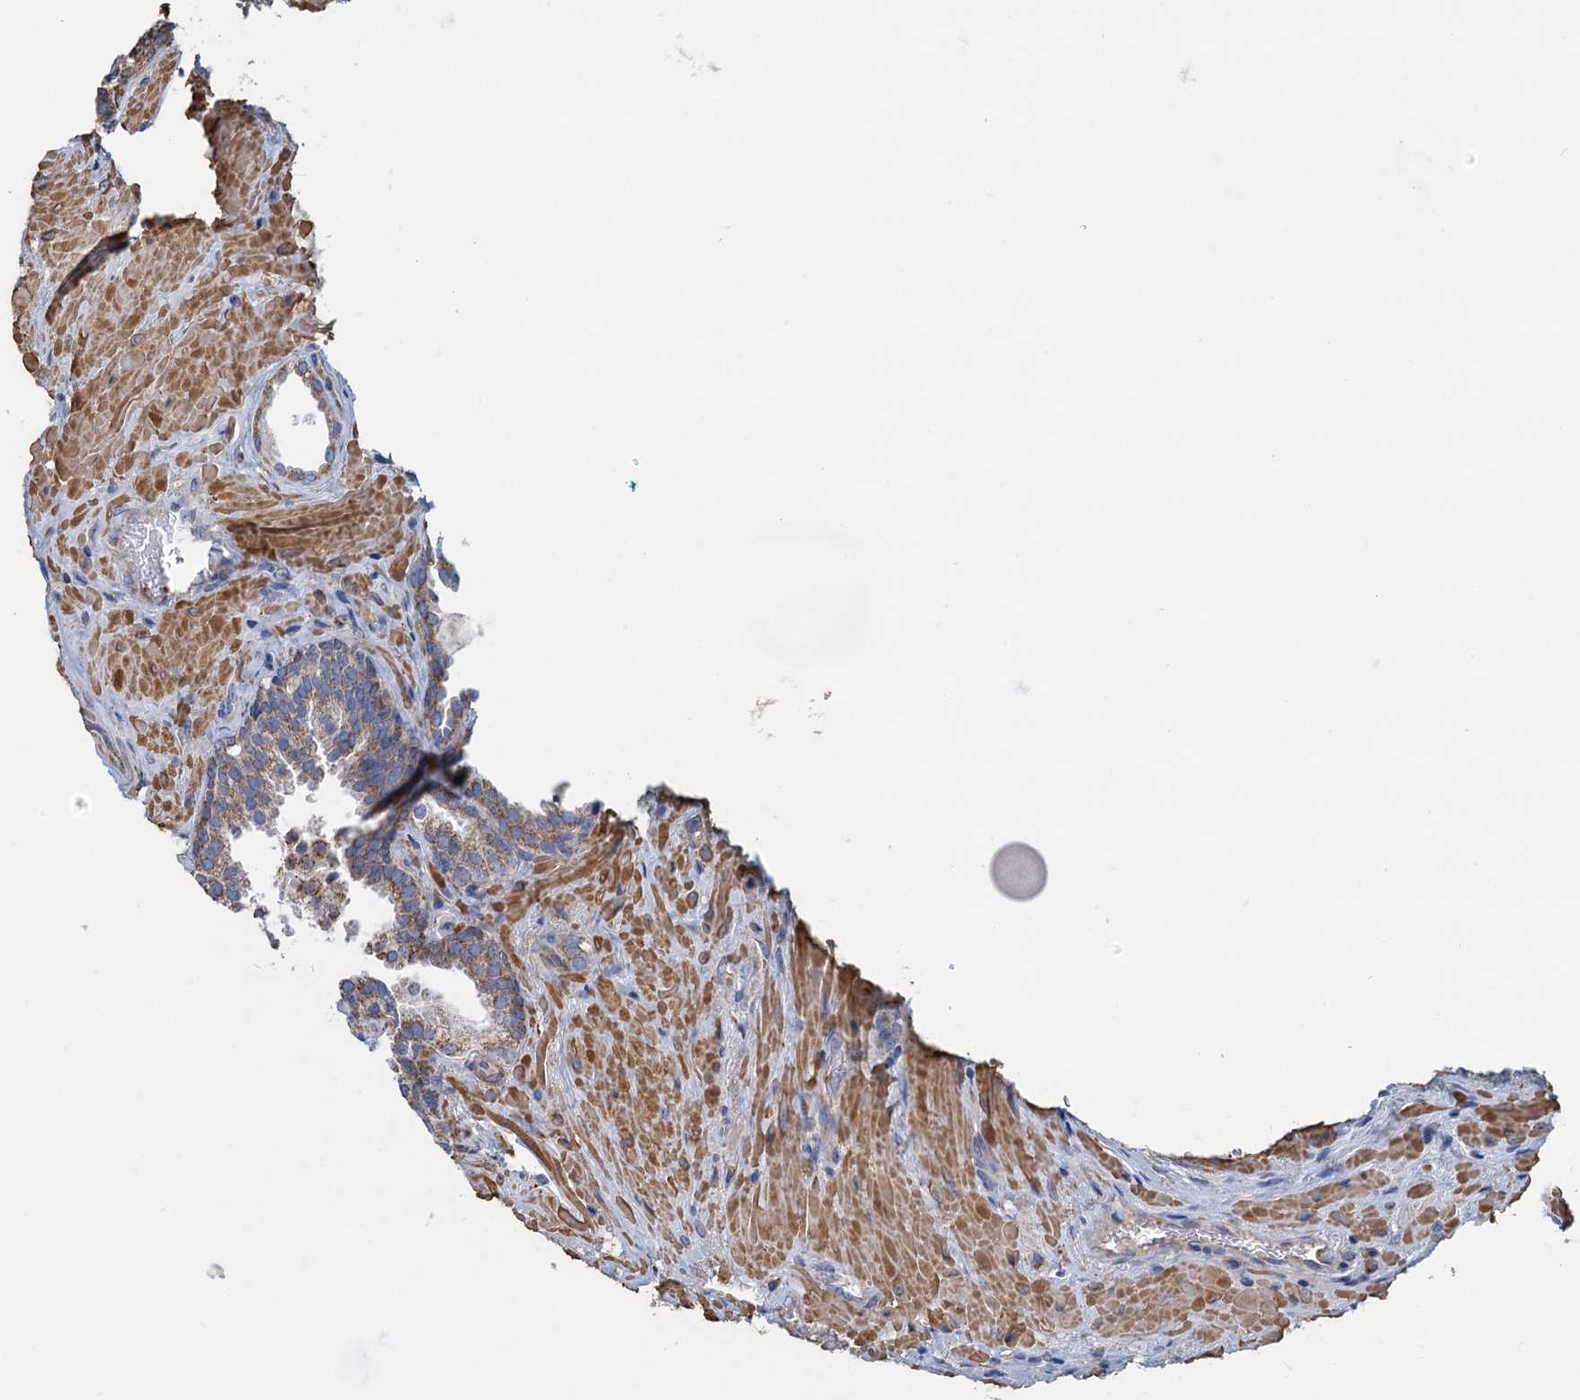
{"staining": {"intensity": "moderate", "quantity": ">75%", "location": "cytoplasmic/membranous"}, "tissue": "prostate cancer", "cell_type": "Tumor cells", "image_type": "cancer", "snomed": [{"axis": "morphology", "description": "Adenocarcinoma, High grade"}, {"axis": "topography", "description": "Prostate"}], "caption": "Immunohistochemical staining of human prostate cancer (high-grade adenocarcinoma) demonstrates medium levels of moderate cytoplasmic/membranous protein positivity in about >75% of tumor cells.", "gene": "GCSH", "patient": {"sex": "male", "age": 66}}